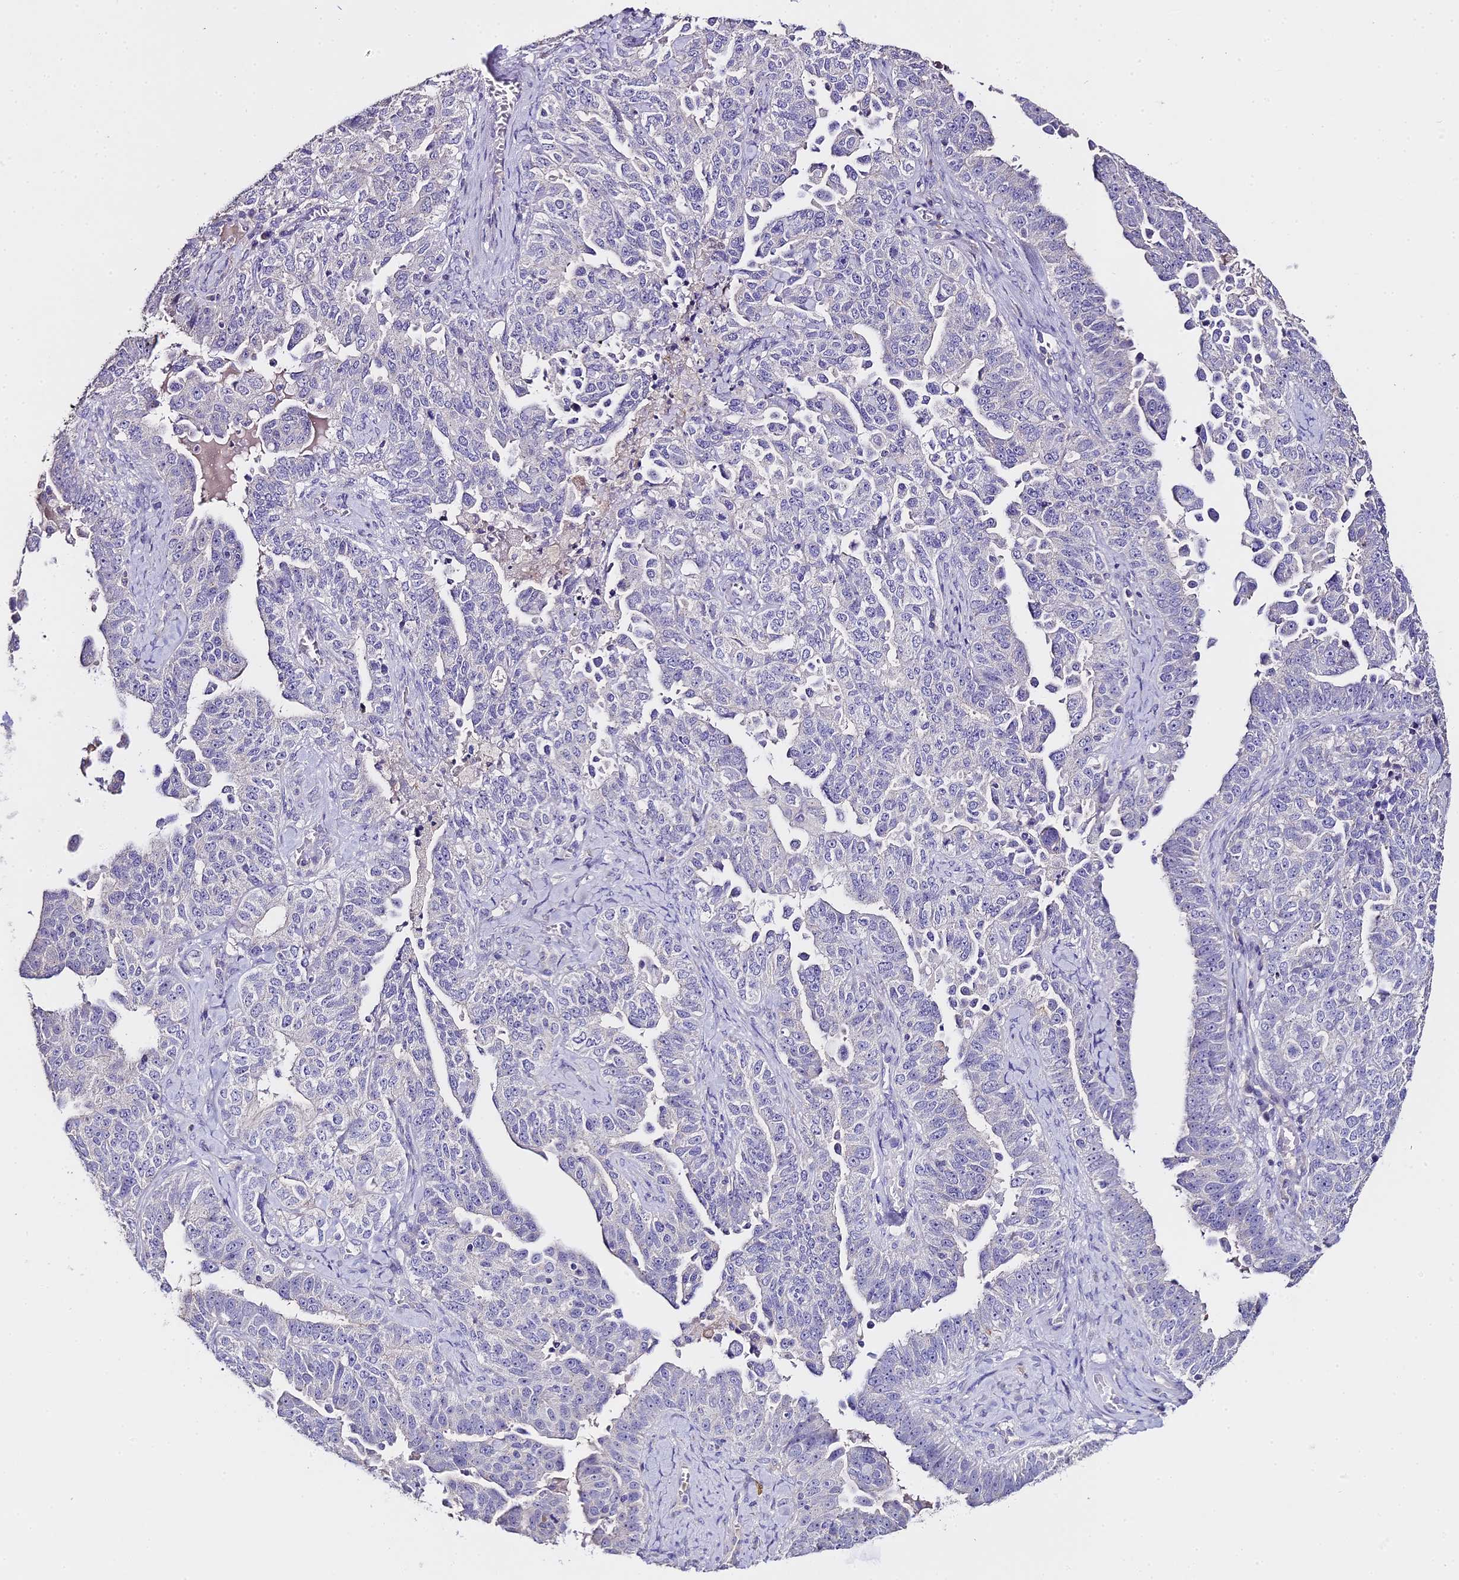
{"staining": {"intensity": "negative", "quantity": "none", "location": "none"}, "tissue": "ovarian cancer", "cell_type": "Tumor cells", "image_type": "cancer", "snomed": [{"axis": "morphology", "description": "Carcinoma, endometroid"}, {"axis": "topography", "description": "Ovary"}], "caption": "Immunohistochemistry of human ovarian cancer displays no staining in tumor cells.", "gene": "GLYAT", "patient": {"sex": "female", "age": 62}}